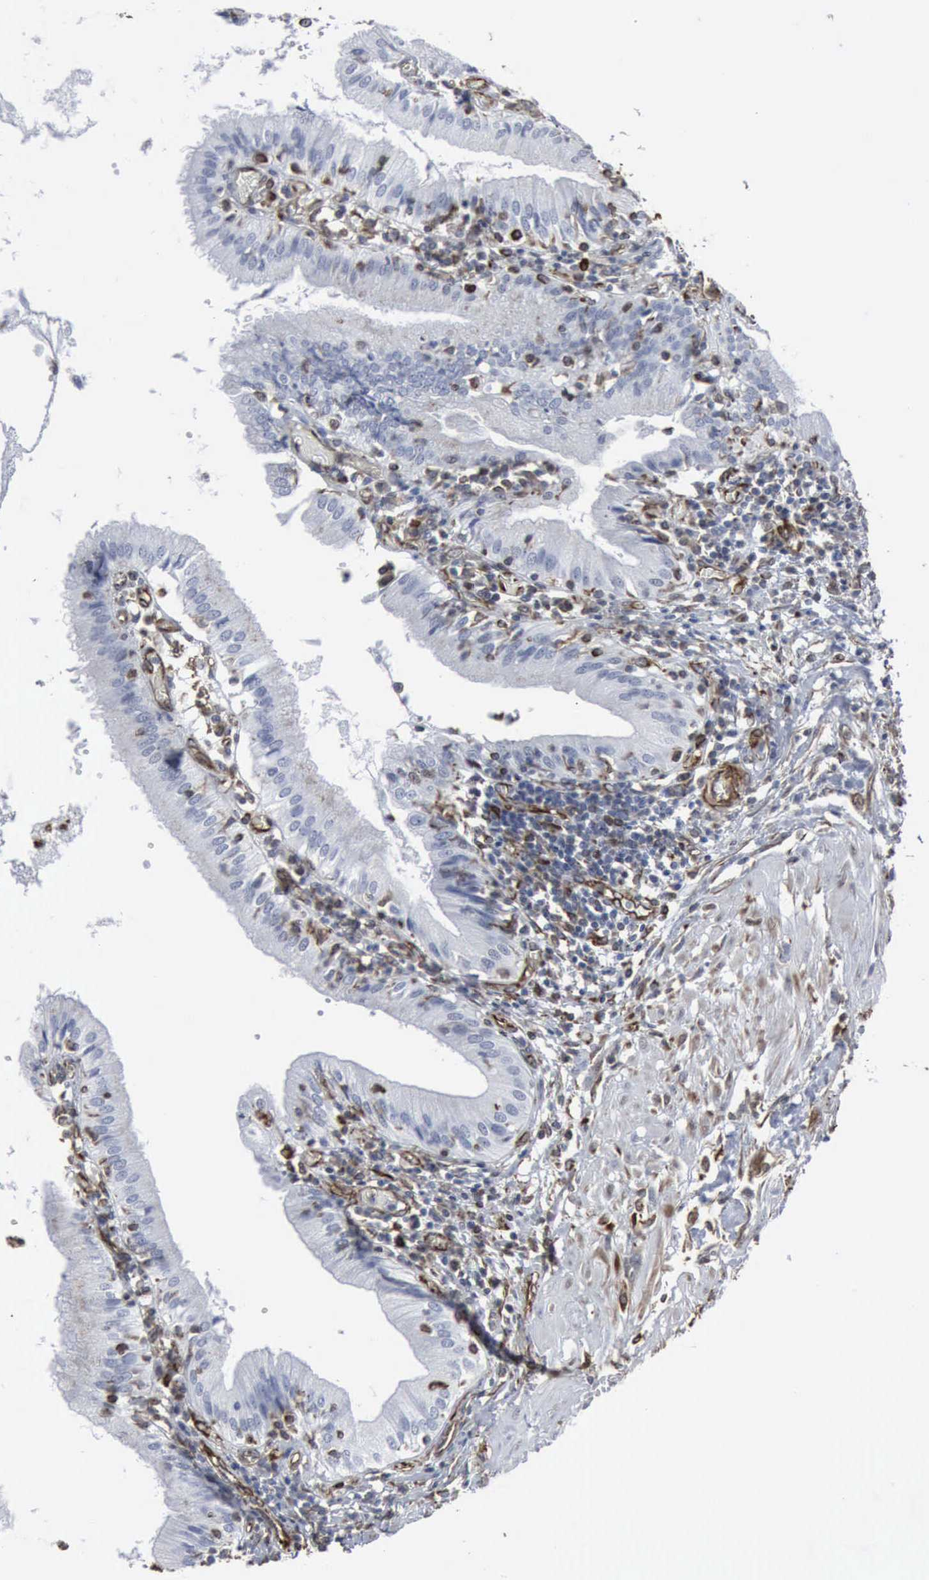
{"staining": {"intensity": "weak", "quantity": "<25%", "location": "nuclear"}, "tissue": "gallbladder", "cell_type": "Glandular cells", "image_type": "normal", "snomed": [{"axis": "morphology", "description": "Normal tissue, NOS"}, {"axis": "topography", "description": "Gallbladder"}], "caption": "DAB immunohistochemical staining of normal human gallbladder displays no significant staining in glandular cells.", "gene": "CCNE1", "patient": {"sex": "male", "age": 58}}